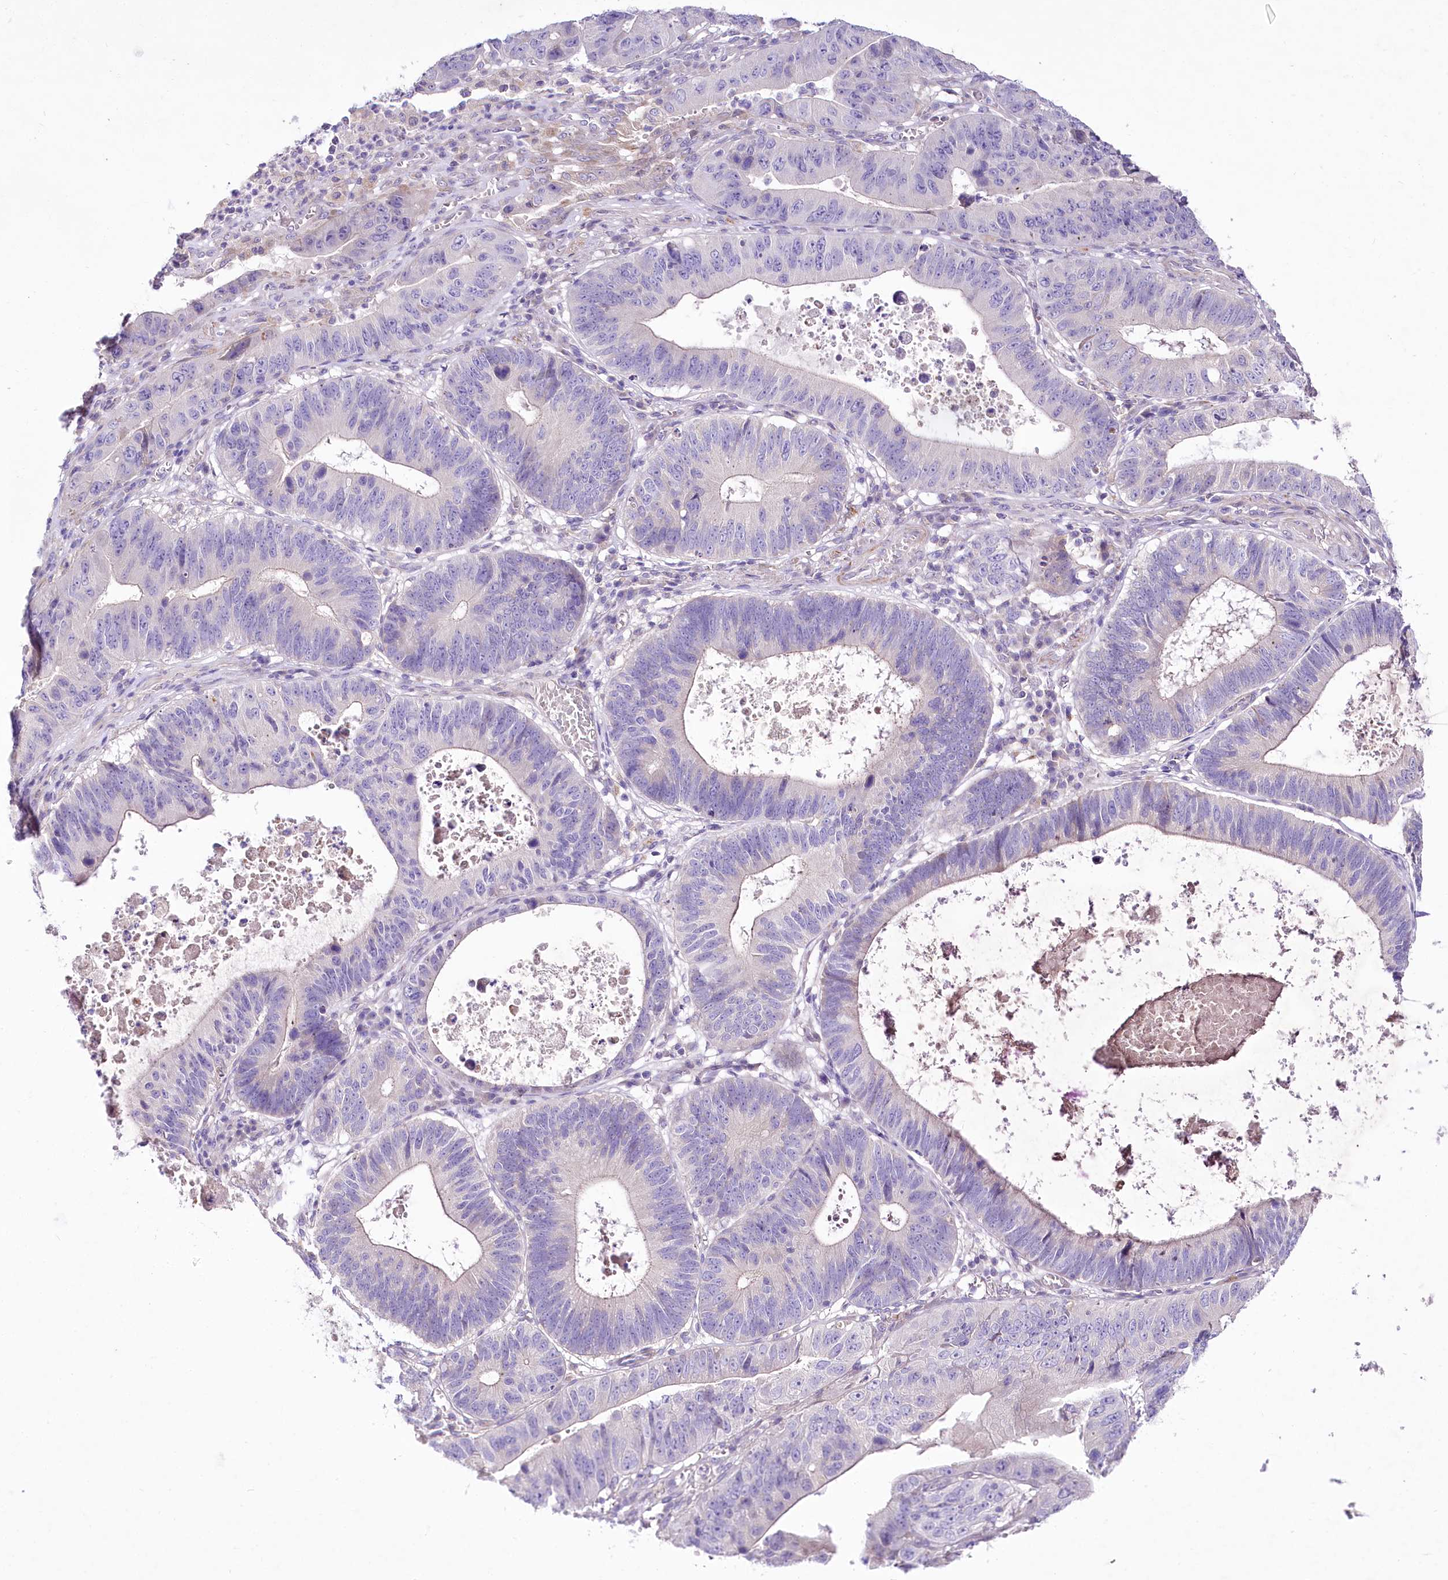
{"staining": {"intensity": "negative", "quantity": "none", "location": "none"}, "tissue": "stomach cancer", "cell_type": "Tumor cells", "image_type": "cancer", "snomed": [{"axis": "morphology", "description": "Adenocarcinoma, NOS"}, {"axis": "topography", "description": "Stomach"}], "caption": "This is an immunohistochemistry photomicrograph of adenocarcinoma (stomach). There is no staining in tumor cells.", "gene": "LRRC14B", "patient": {"sex": "male", "age": 59}}